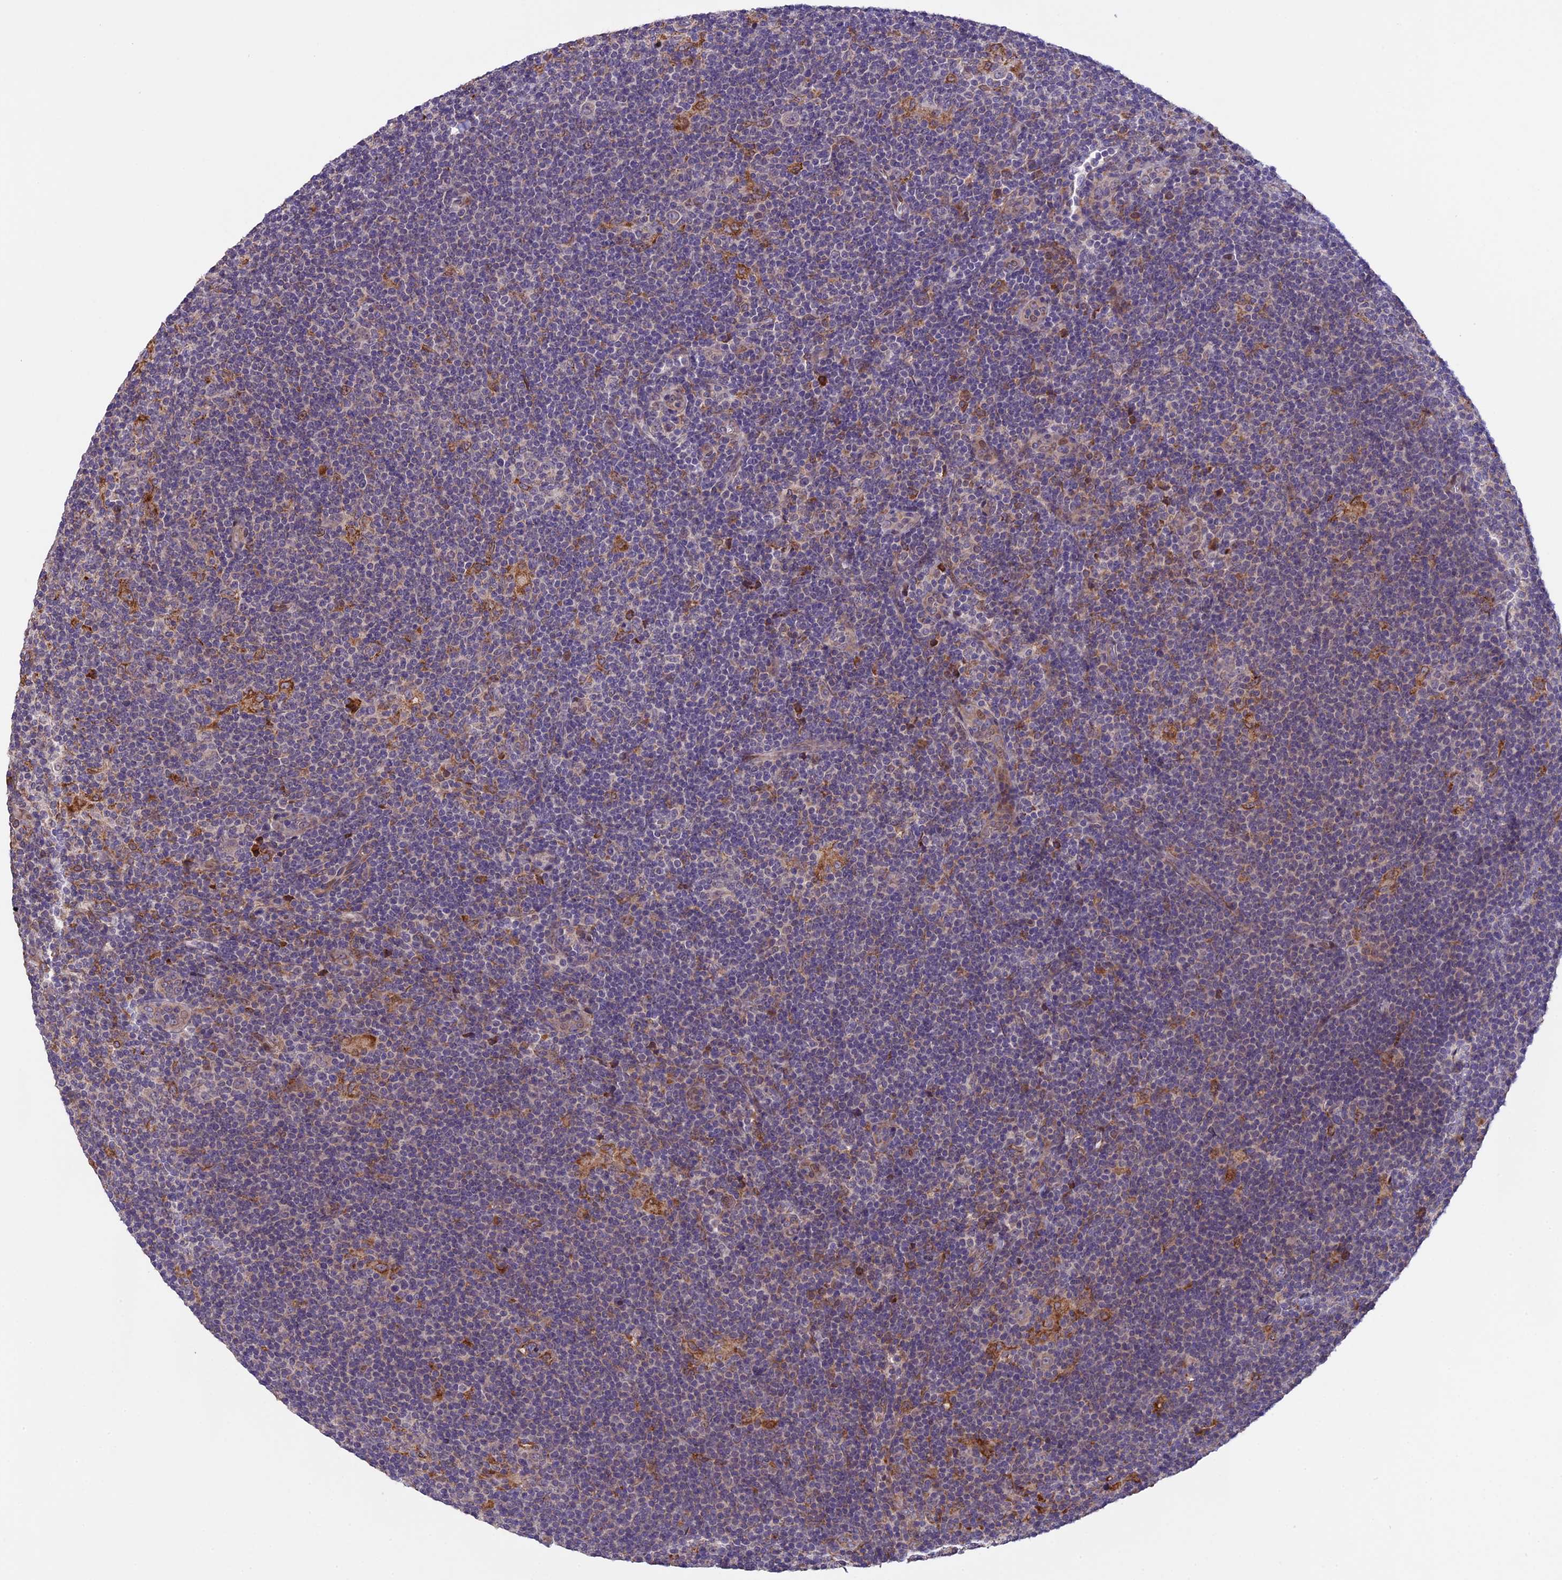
{"staining": {"intensity": "weak", "quantity": "<25%", "location": "cytoplasmic/membranous"}, "tissue": "lymphoma", "cell_type": "Tumor cells", "image_type": "cancer", "snomed": [{"axis": "morphology", "description": "Hodgkin's disease, NOS"}, {"axis": "topography", "description": "Lymph node"}], "caption": "A photomicrograph of Hodgkin's disease stained for a protein displays no brown staining in tumor cells.", "gene": "DMRTA2", "patient": {"sex": "female", "age": 57}}